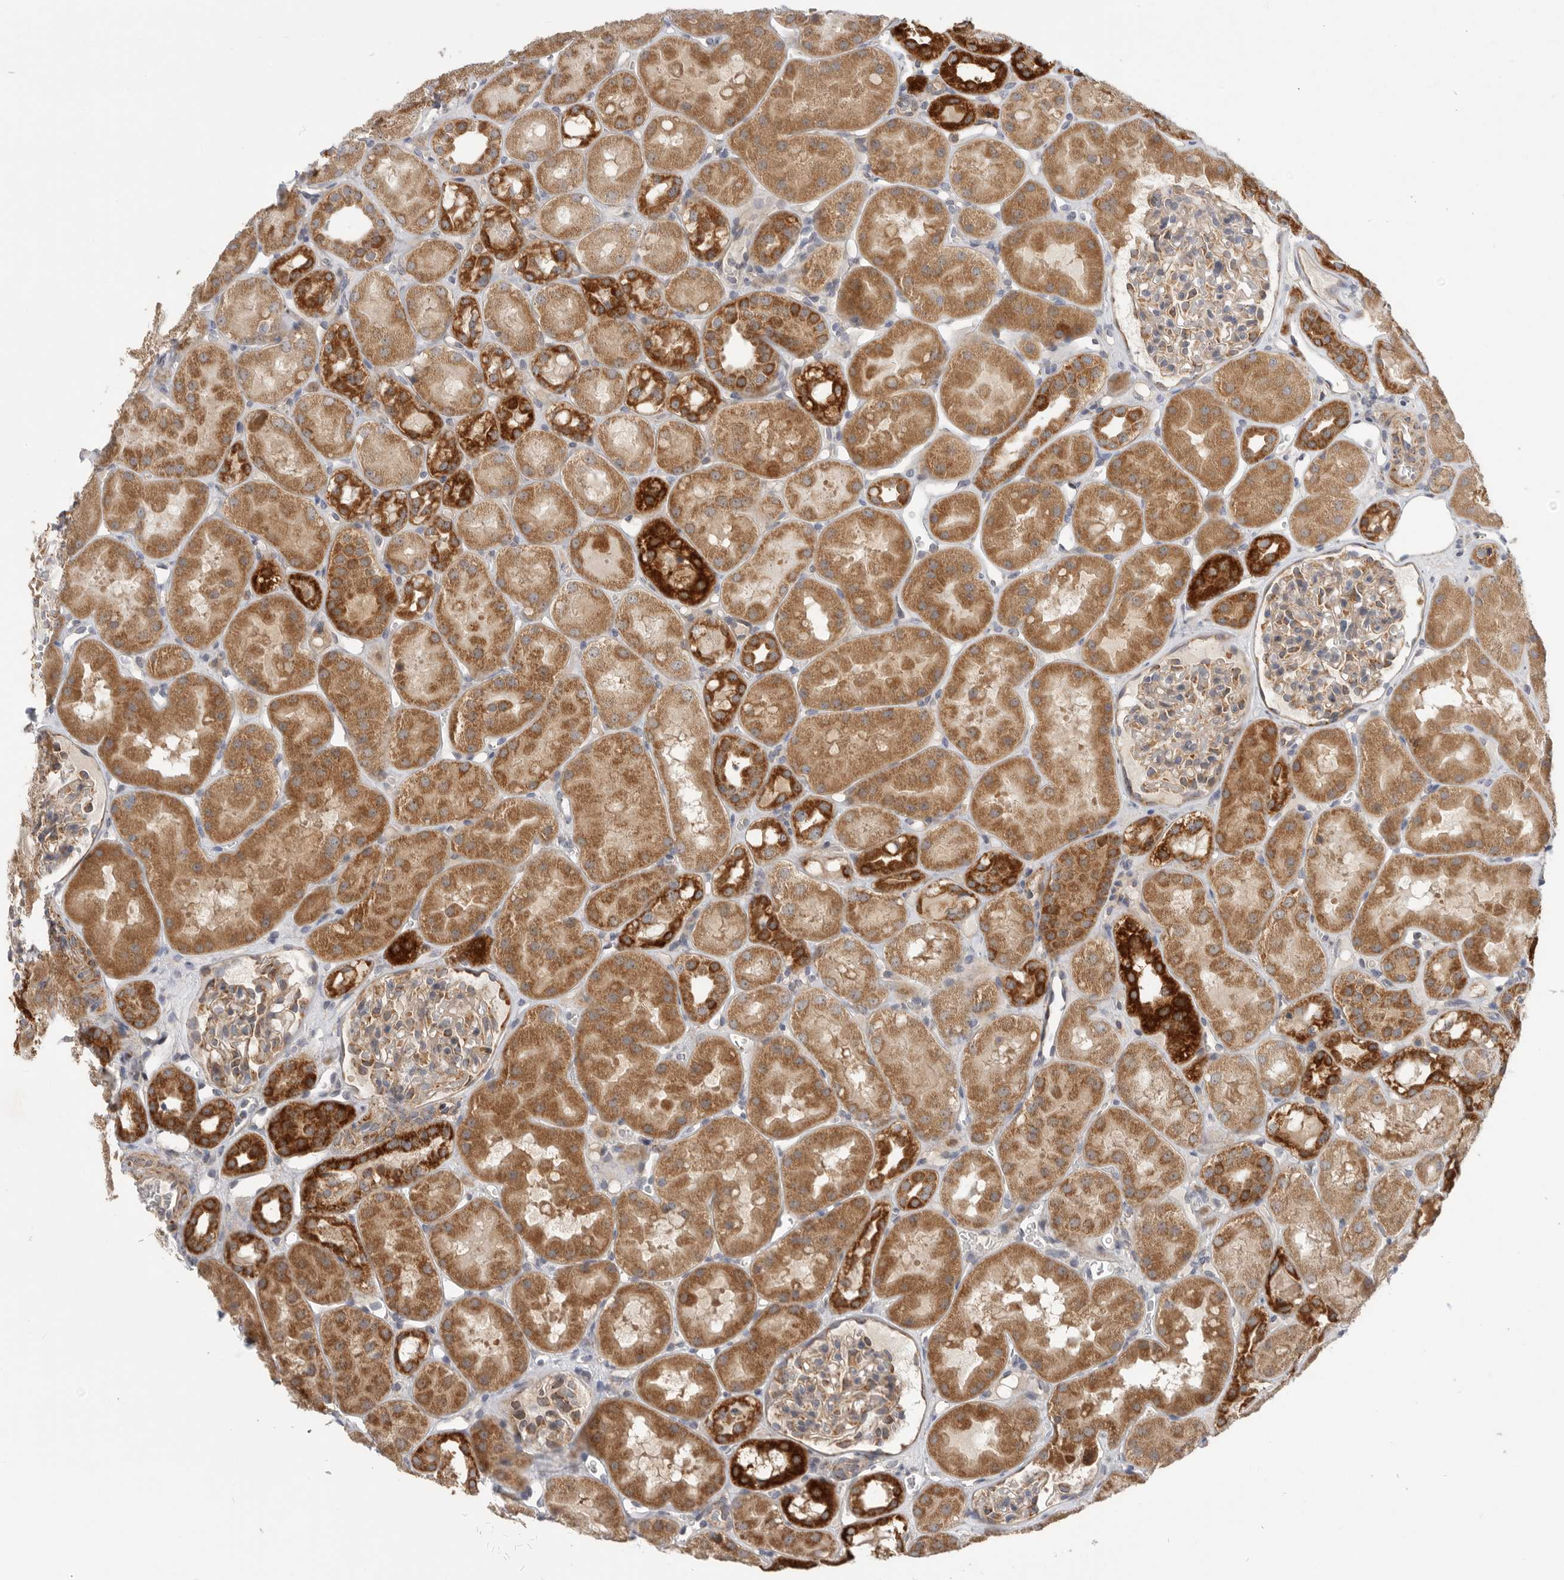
{"staining": {"intensity": "negative", "quantity": "none", "location": "none"}, "tissue": "kidney", "cell_type": "Cells in glomeruli", "image_type": "normal", "snomed": [{"axis": "morphology", "description": "Normal tissue, NOS"}, {"axis": "topography", "description": "Kidney"}], "caption": "Immunohistochemistry histopathology image of normal human kidney stained for a protein (brown), which exhibits no staining in cells in glomeruli.", "gene": "MTFR1L", "patient": {"sex": "male", "age": 16}}